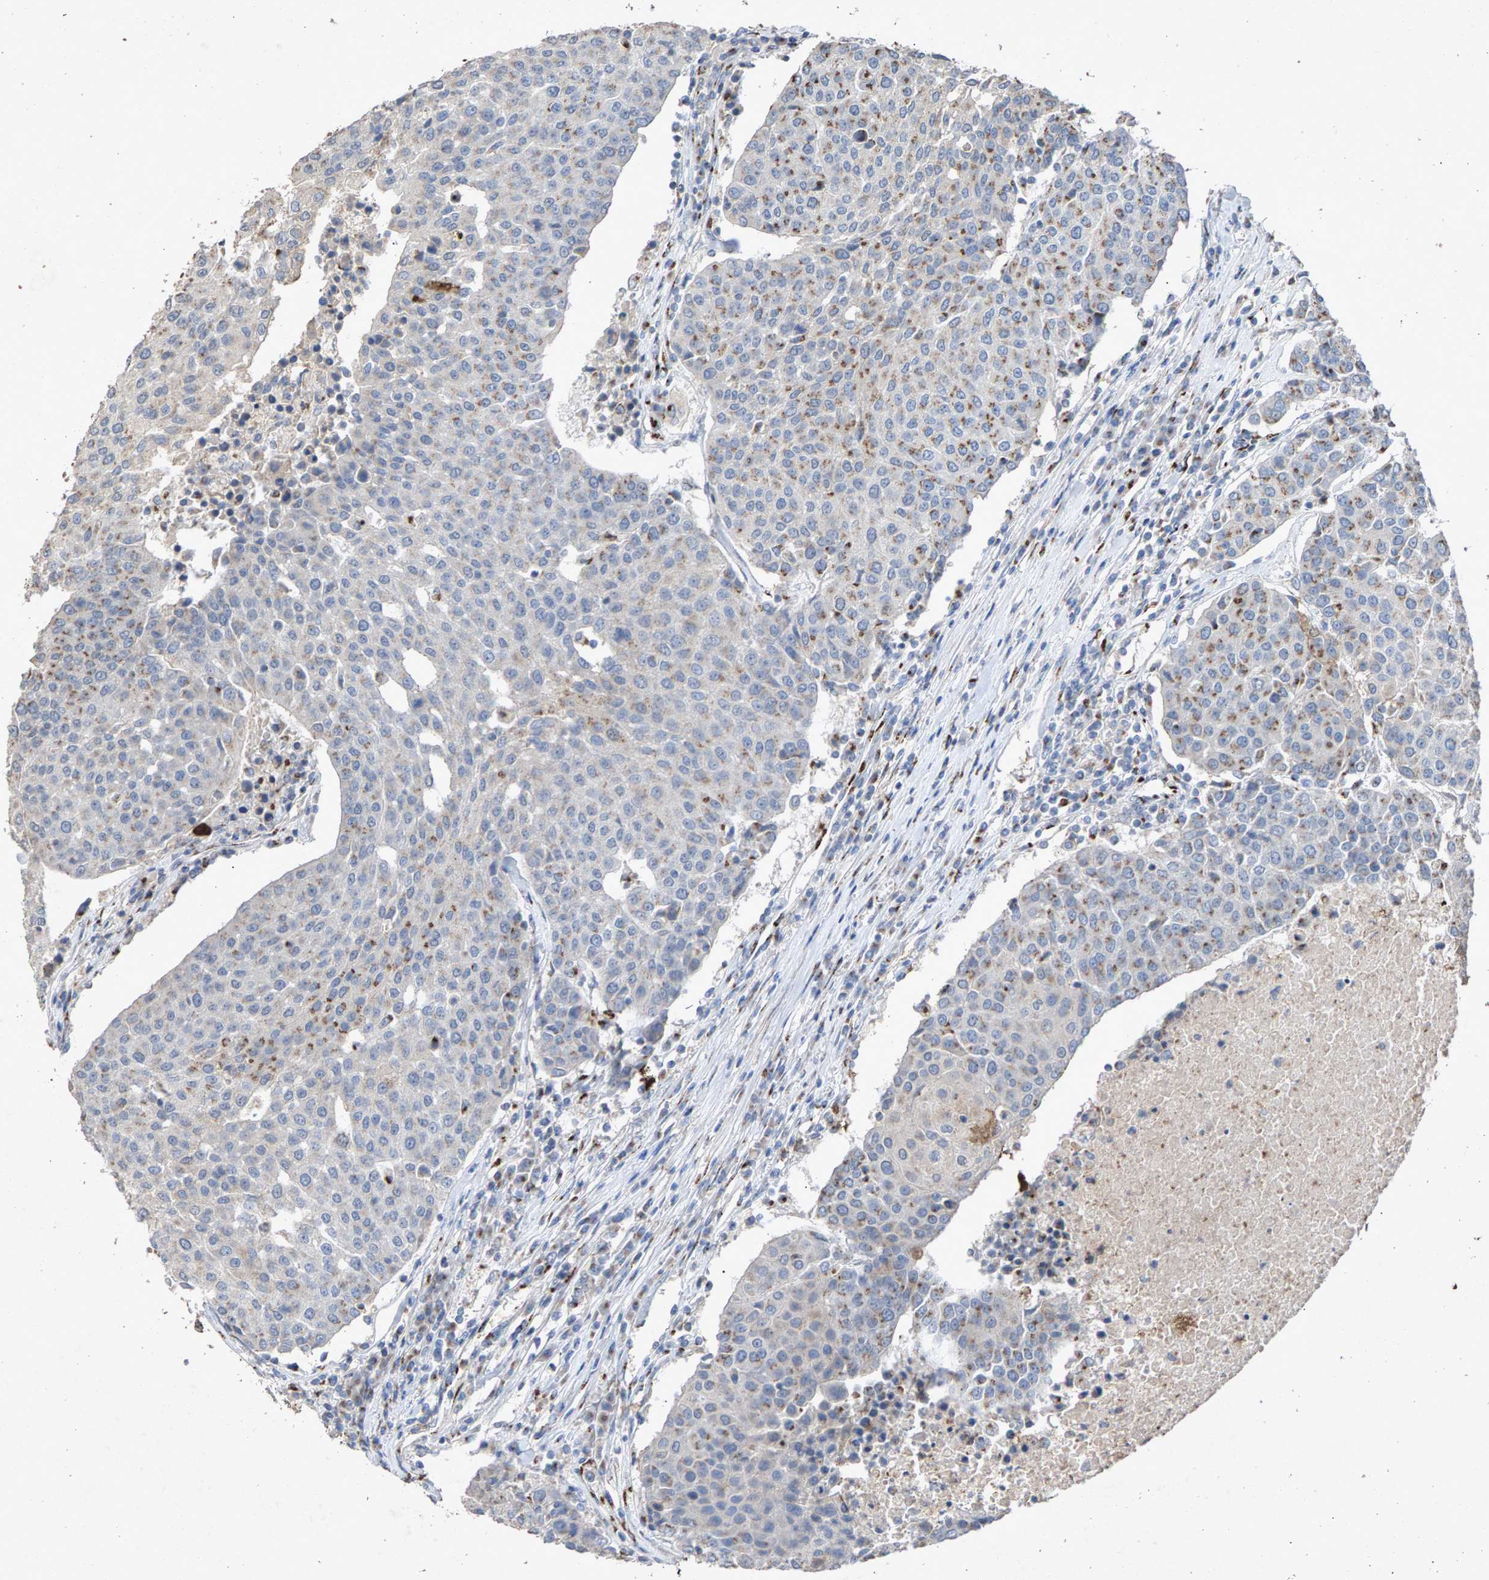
{"staining": {"intensity": "moderate", "quantity": "<25%", "location": "cytoplasmic/membranous"}, "tissue": "urothelial cancer", "cell_type": "Tumor cells", "image_type": "cancer", "snomed": [{"axis": "morphology", "description": "Urothelial carcinoma, High grade"}, {"axis": "topography", "description": "Urinary bladder"}], "caption": "Urothelial carcinoma (high-grade) stained for a protein (brown) shows moderate cytoplasmic/membranous positive staining in approximately <25% of tumor cells.", "gene": "MAN2A1", "patient": {"sex": "female", "age": 85}}